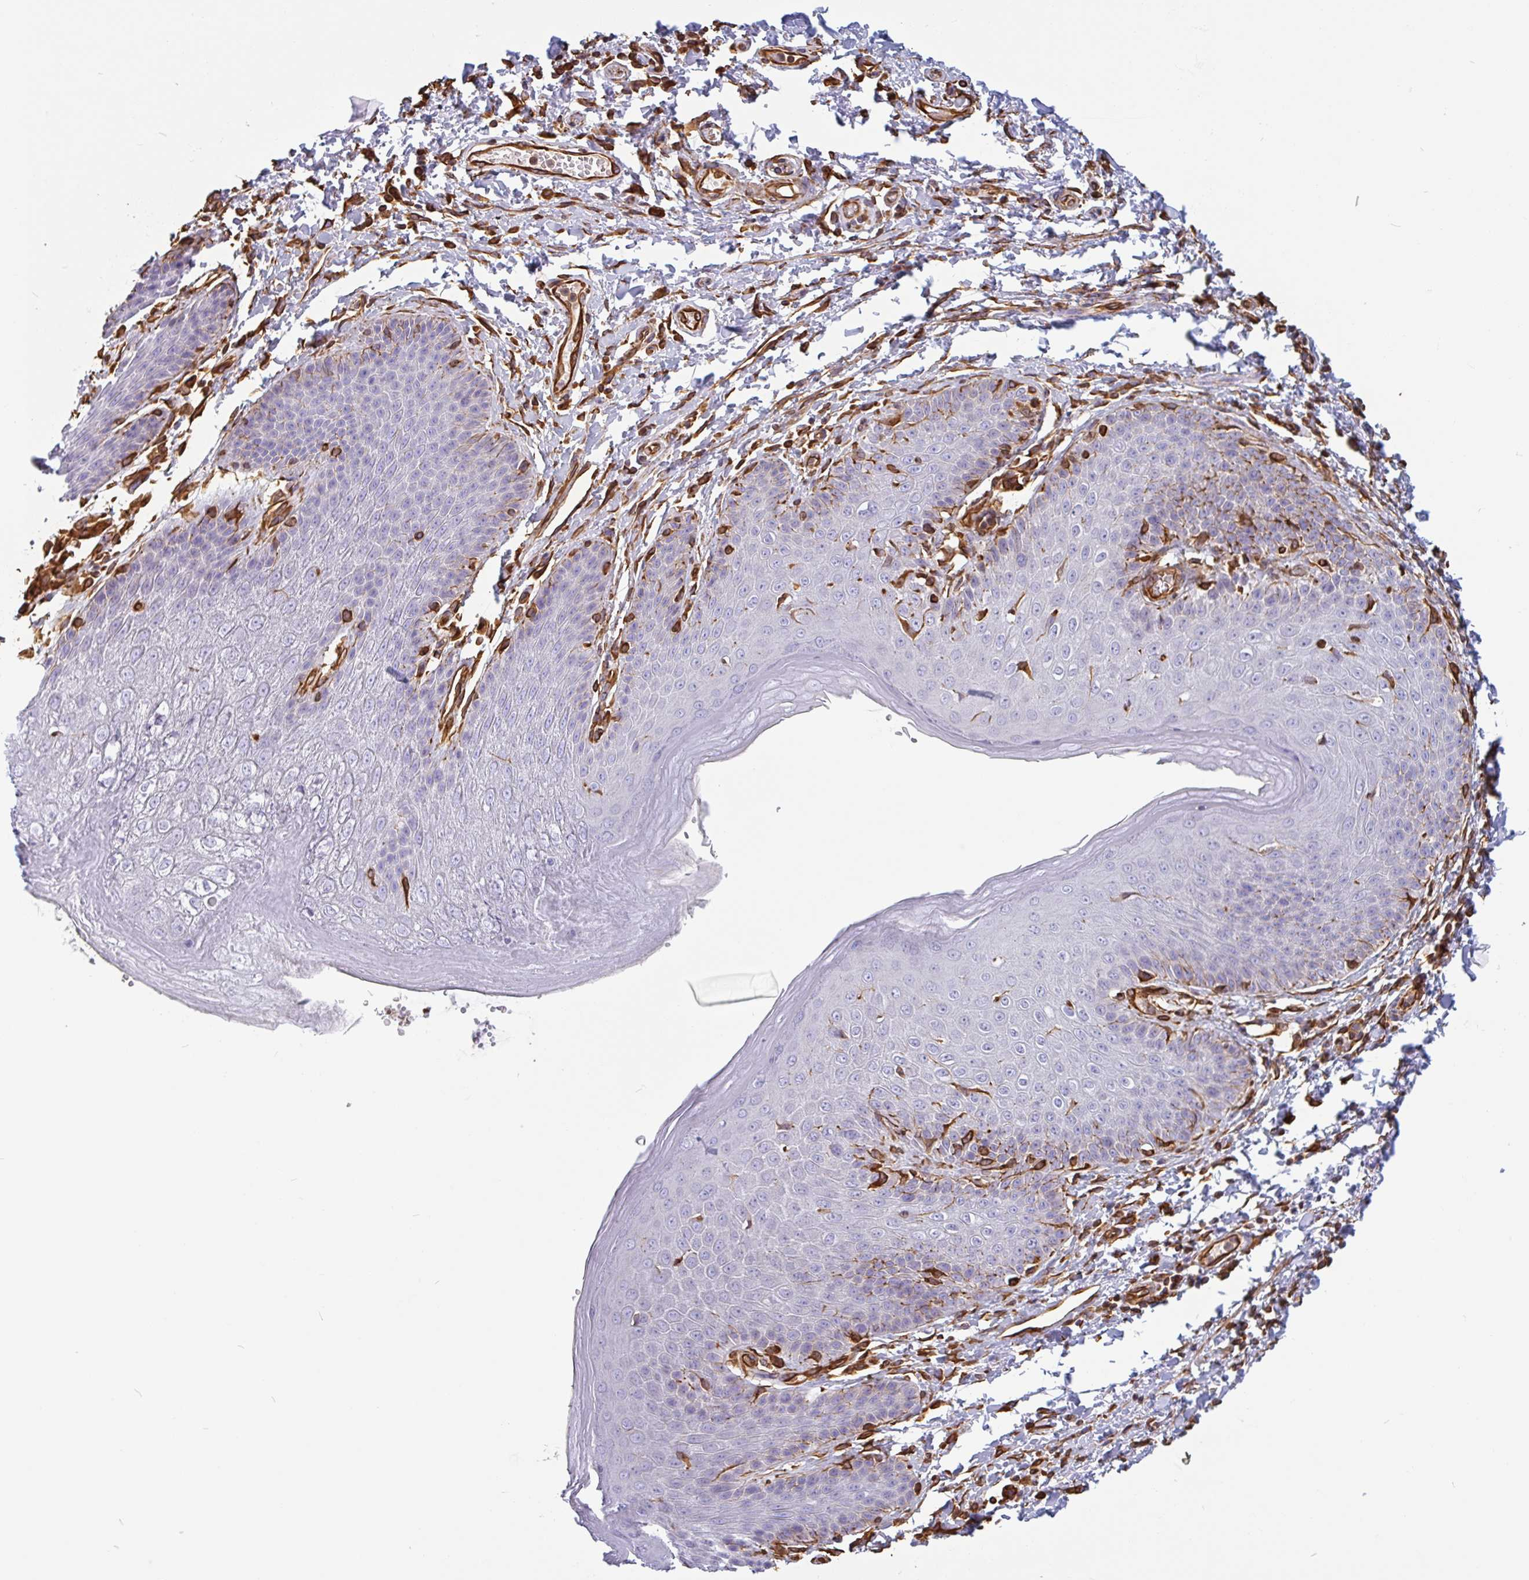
{"staining": {"intensity": "negative", "quantity": "none", "location": "none"}, "tissue": "skin", "cell_type": "Epidermal cells", "image_type": "normal", "snomed": [{"axis": "morphology", "description": "Normal tissue, NOS"}, {"axis": "topography", "description": "Peripheral nerve tissue"}], "caption": "The immunohistochemistry (IHC) histopathology image has no significant expression in epidermal cells of skin. Brightfield microscopy of immunohistochemistry (IHC) stained with DAB (3,3'-diaminobenzidine) (brown) and hematoxylin (blue), captured at high magnification.", "gene": "PPFIA1", "patient": {"sex": "male", "age": 51}}